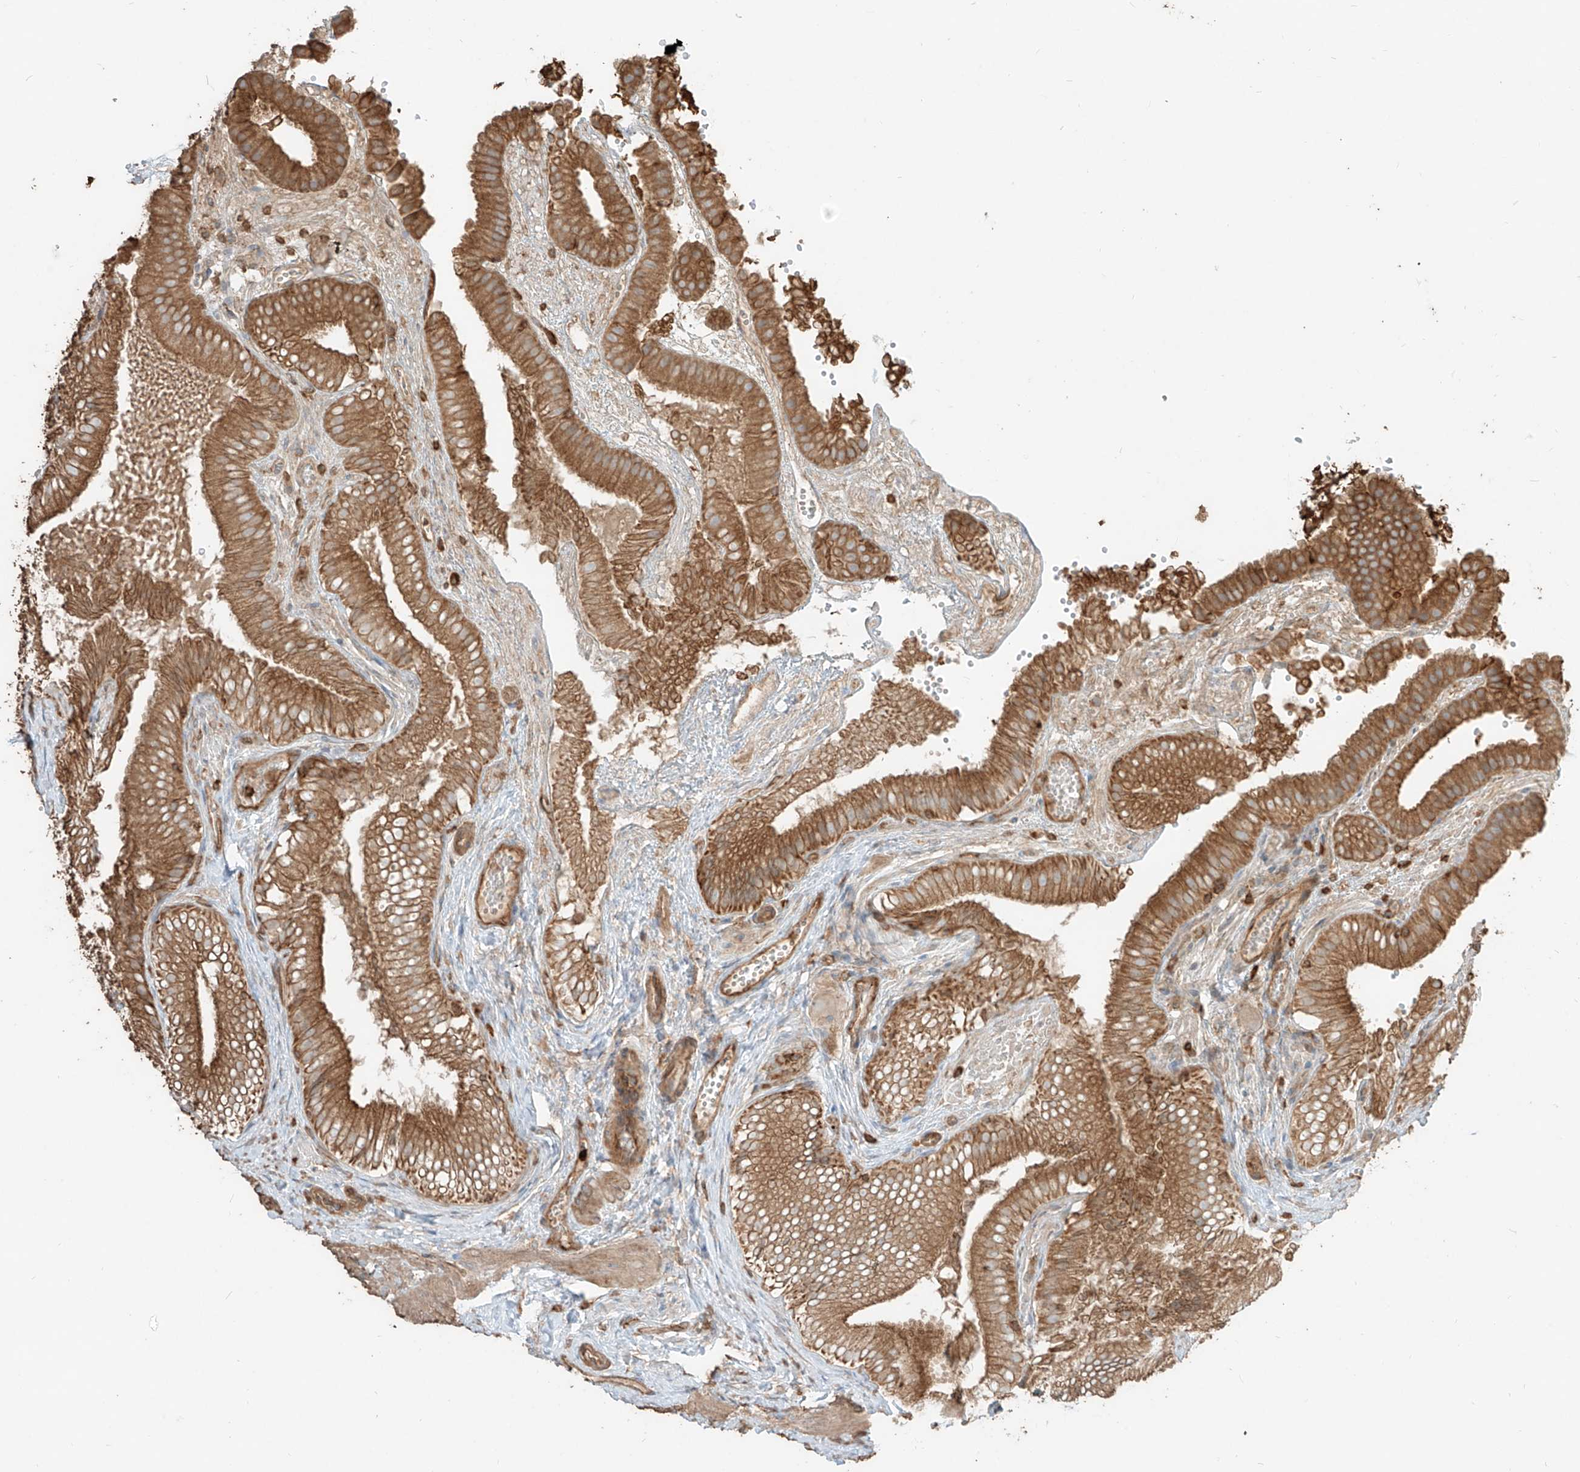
{"staining": {"intensity": "moderate", "quantity": ">75%", "location": "cytoplasmic/membranous"}, "tissue": "gallbladder", "cell_type": "Glandular cells", "image_type": "normal", "snomed": [{"axis": "morphology", "description": "Normal tissue, NOS"}, {"axis": "topography", "description": "Gallbladder"}], "caption": "This is an image of immunohistochemistry staining of unremarkable gallbladder, which shows moderate staining in the cytoplasmic/membranous of glandular cells.", "gene": "CCDC115", "patient": {"sex": "female", "age": 30}}